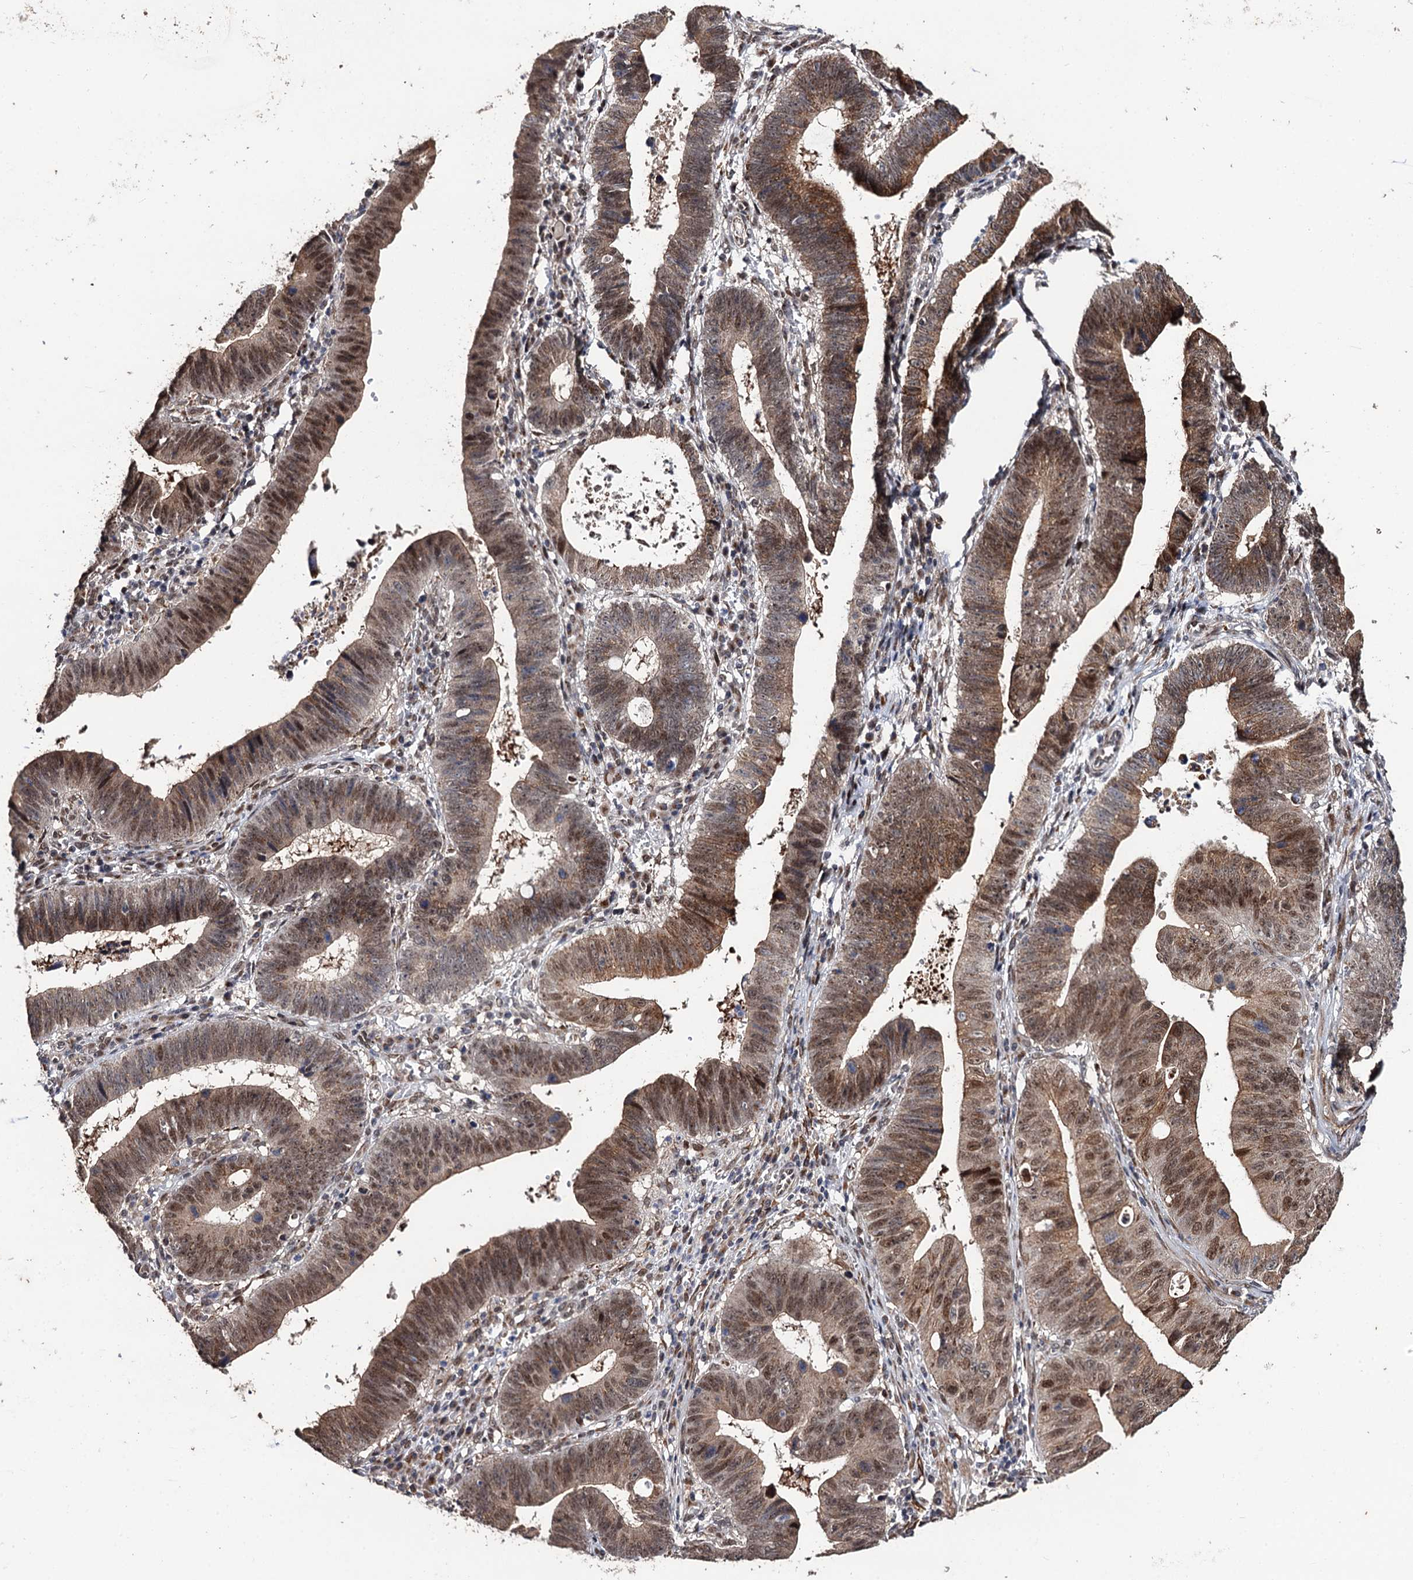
{"staining": {"intensity": "moderate", "quantity": ">75%", "location": "cytoplasmic/membranous,nuclear"}, "tissue": "stomach cancer", "cell_type": "Tumor cells", "image_type": "cancer", "snomed": [{"axis": "morphology", "description": "Adenocarcinoma, NOS"}, {"axis": "topography", "description": "Stomach"}], "caption": "Protein staining of stomach cancer (adenocarcinoma) tissue demonstrates moderate cytoplasmic/membranous and nuclear staining in about >75% of tumor cells.", "gene": "LRRC63", "patient": {"sex": "male", "age": 59}}